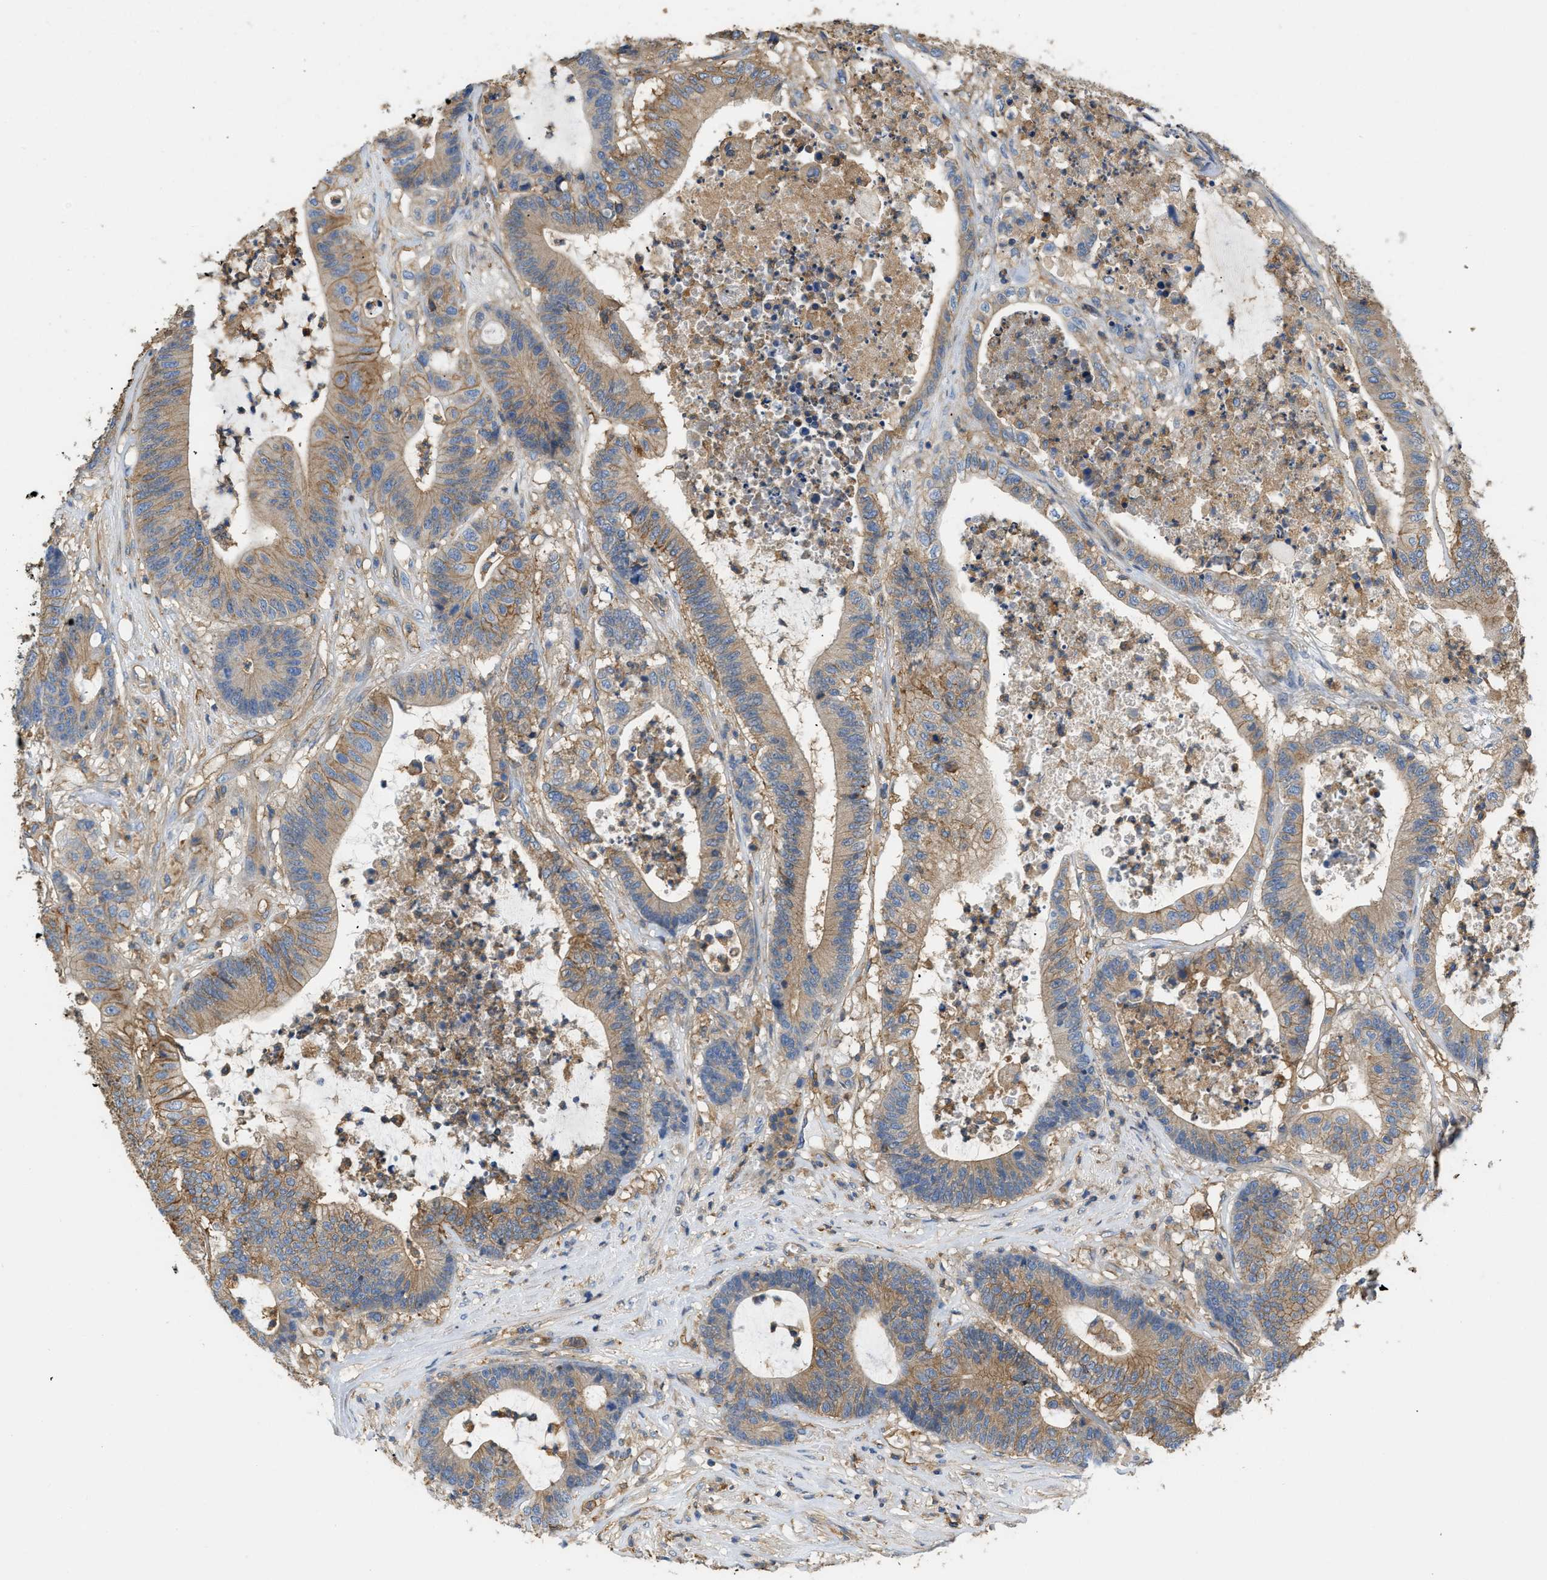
{"staining": {"intensity": "moderate", "quantity": ">75%", "location": "cytoplasmic/membranous"}, "tissue": "colorectal cancer", "cell_type": "Tumor cells", "image_type": "cancer", "snomed": [{"axis": "morphology", "description": "Adenocarcinoma, NOS"}, {"axis": "topography", "description": "Colon"}], "caption": "A brown stain labels moderate cytoplasmic/membranous expression of a protein in human colorectal cancer (adenocarcinoma) tumor cells.", "gene": "GNB4", "patient": {"sex": "female", "age": 84}}